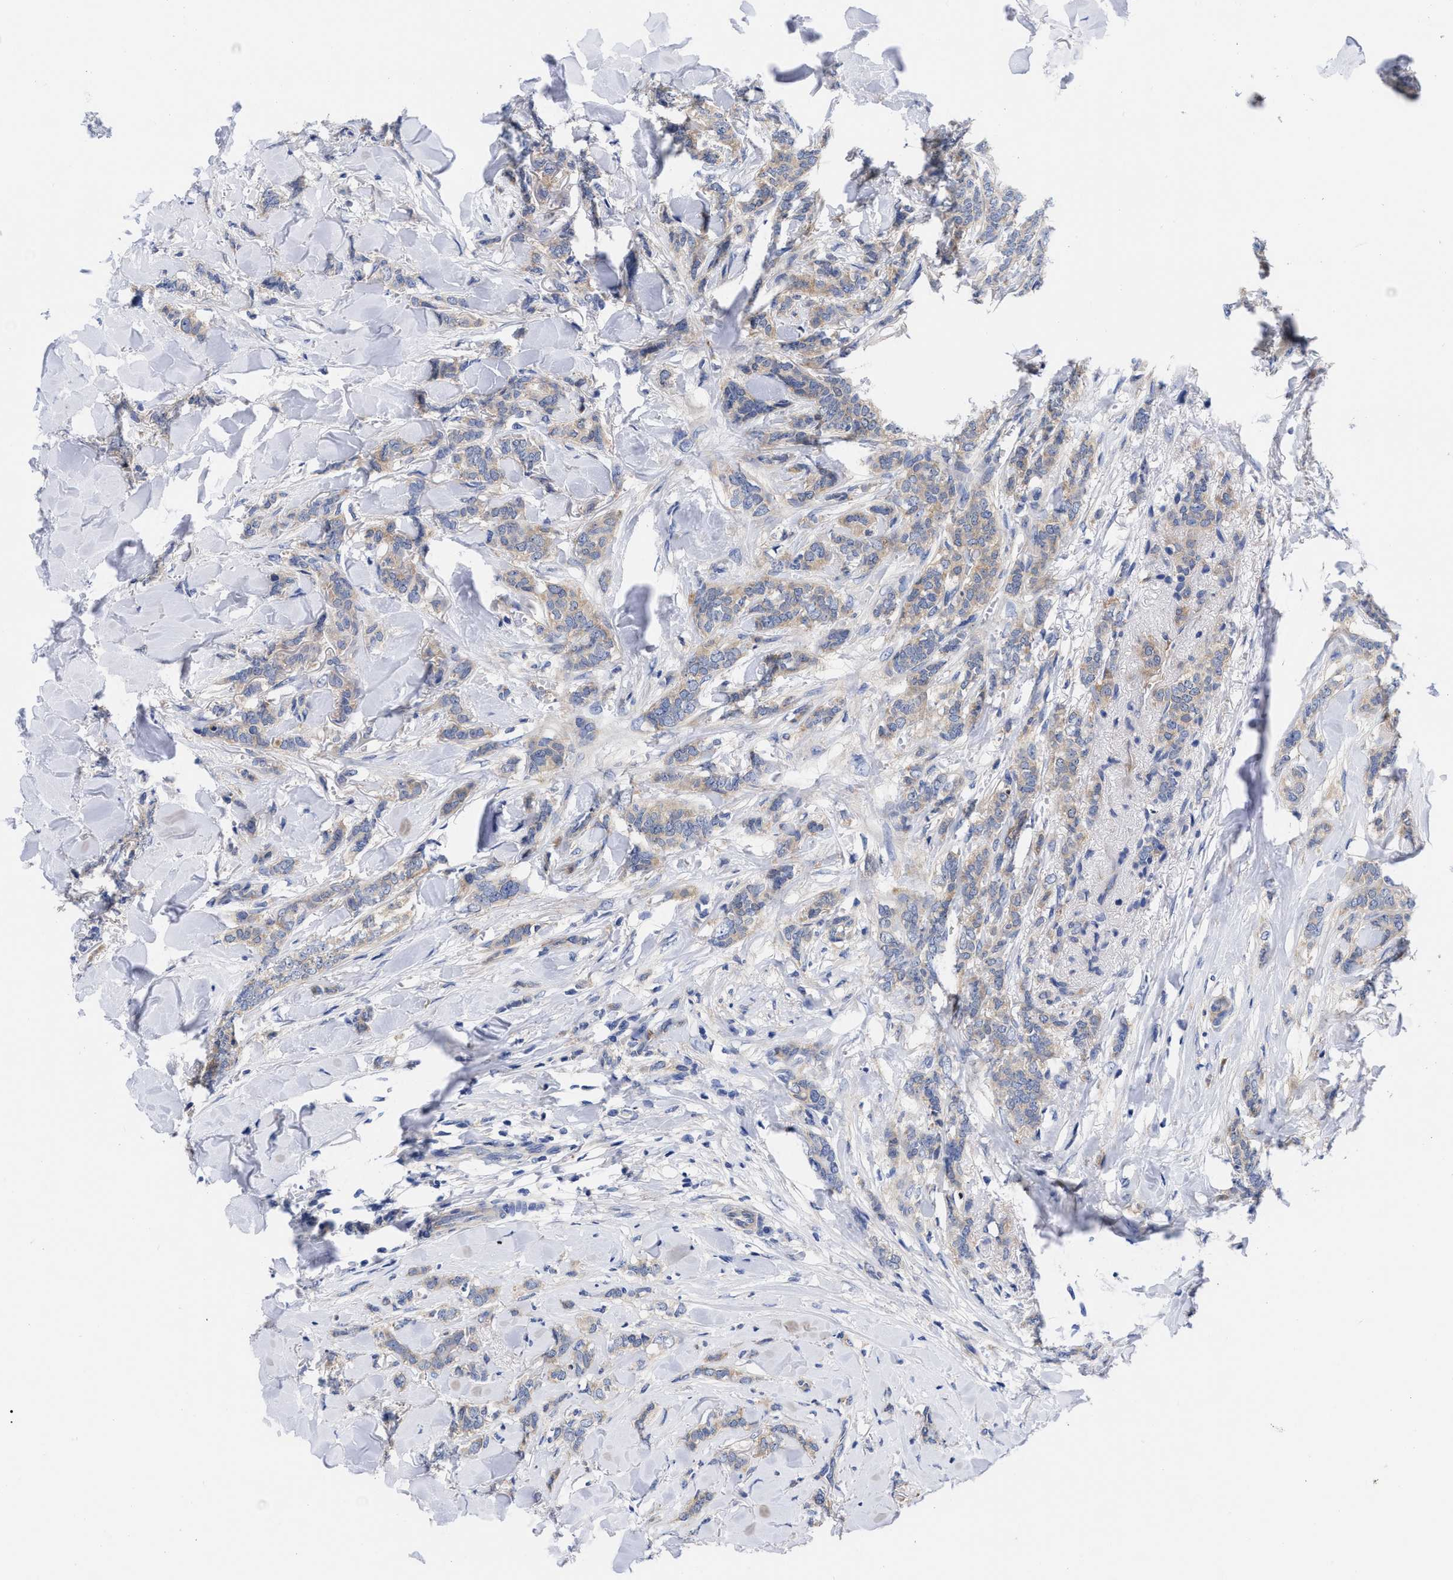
{"staining": {"intensity": "weak", "quantity": ">75%", "location": "cytoplasmic/membranous"}, "tissue": "breast cancer", "cell_type": "Tumor cells", "image_type": "cancer", "snomed": [{"axis": "morphology", "description": "Lobular carcinoma"}, {"axis": "topography", "description": "Skin"}, {"axis": "topography", "description": "Breast"}], "caption": "Breast lobular carcinoma was stained to show a protein in brown. There is low levels of weak cytoplasmic/membranous staining in approximately >75% of tumor cells.", "gene": "RBKS", "patient": {"sex": "female", "age": 46}}